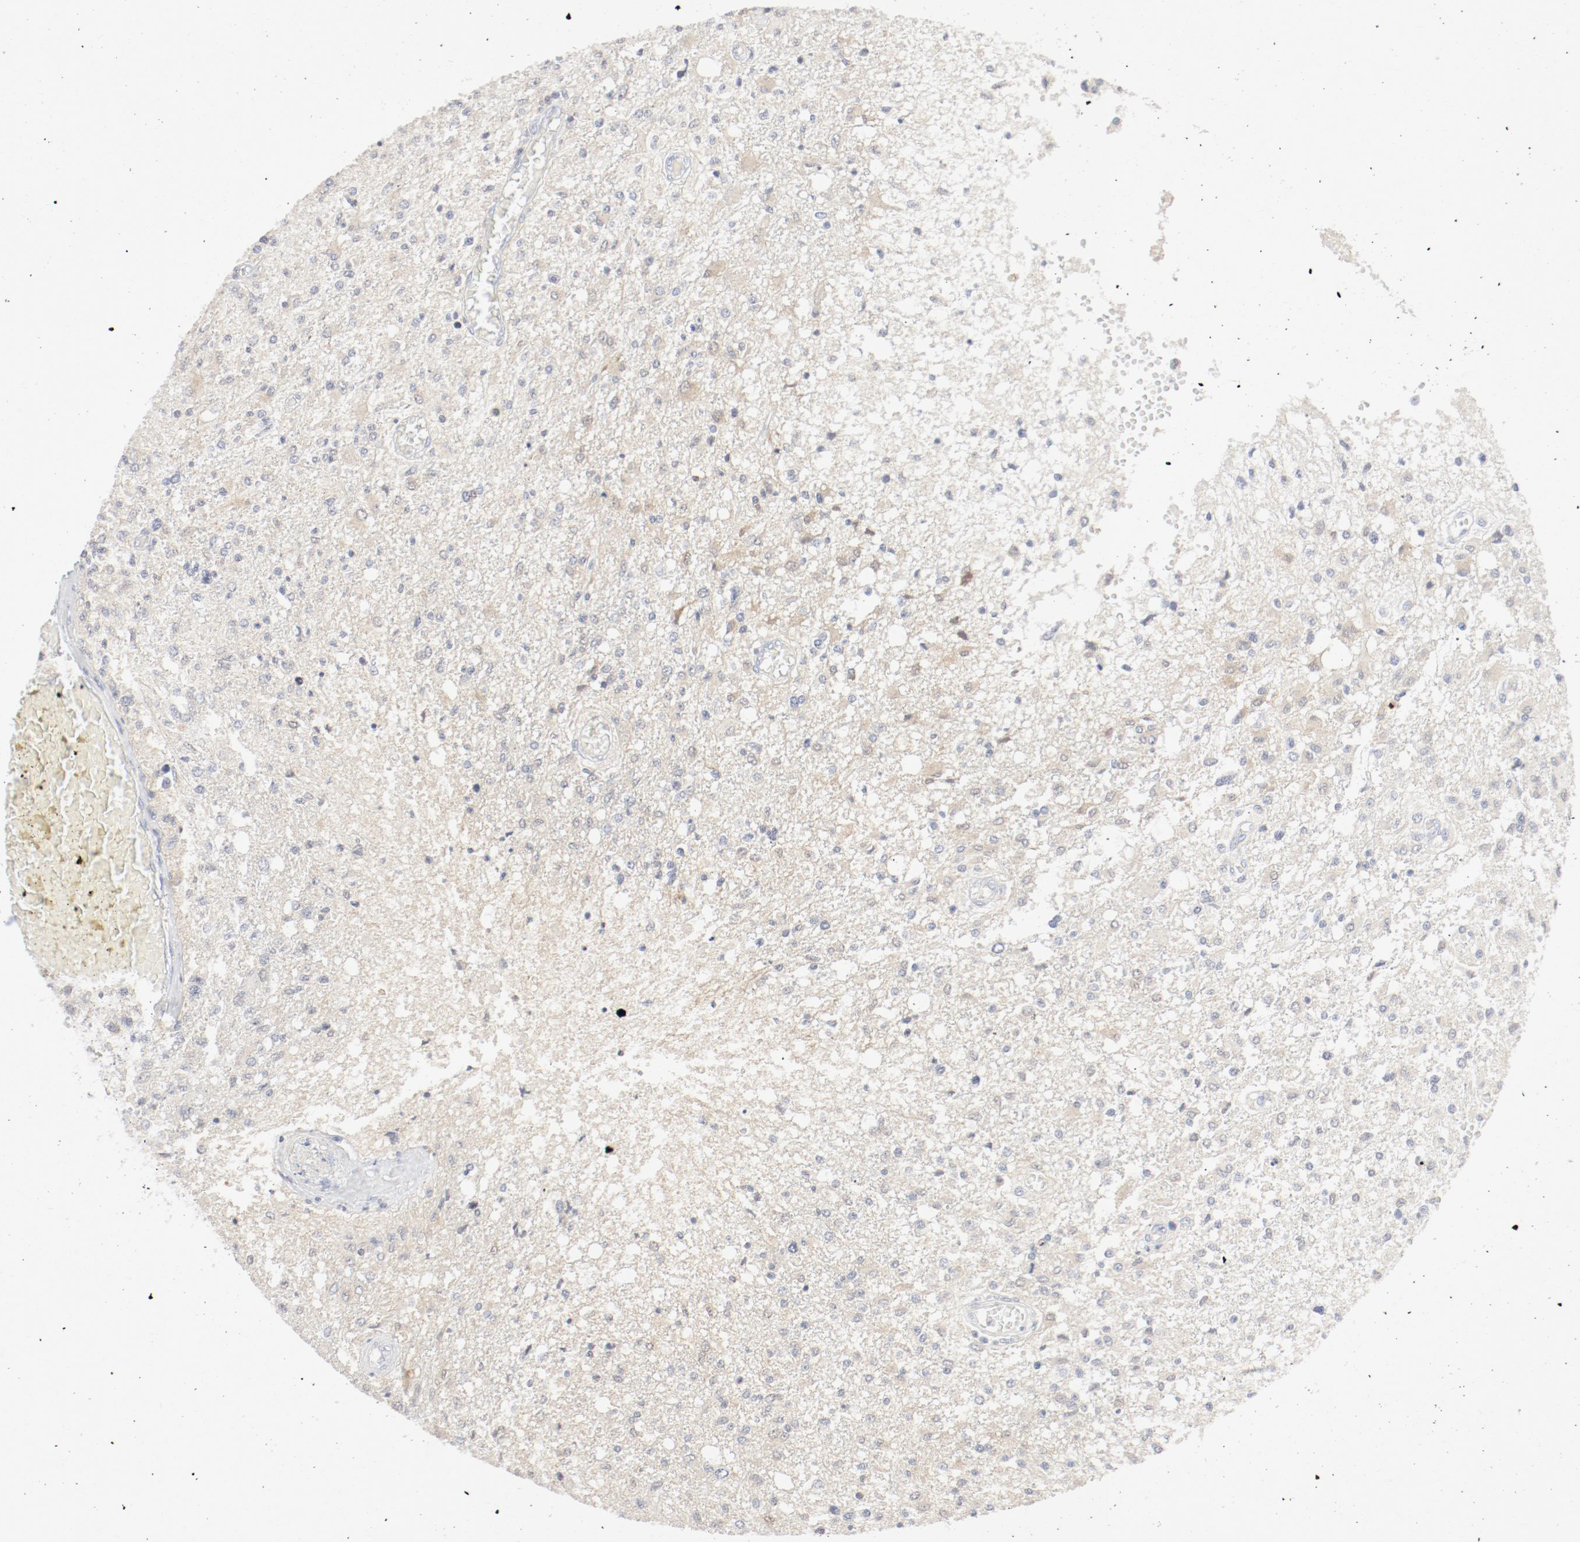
{"staining": {"intensity": "weak", "quantity": "<25%", "location": "cytoplasmic/membranous"}, "tissue": "glioma", "cell_type": "Tumor cells", "image_type": "cancer", "snomed": [{"axis": "morphology", "description": "Glioma, malignant, High grade"}, {"axis": "topography", "description": "Cerebral cortex"}], "caption": "IHC of human glioma reveals no expression in tumor cells.", "gene": "PGM1", "patient": {"sex": "male", "age": 76}}